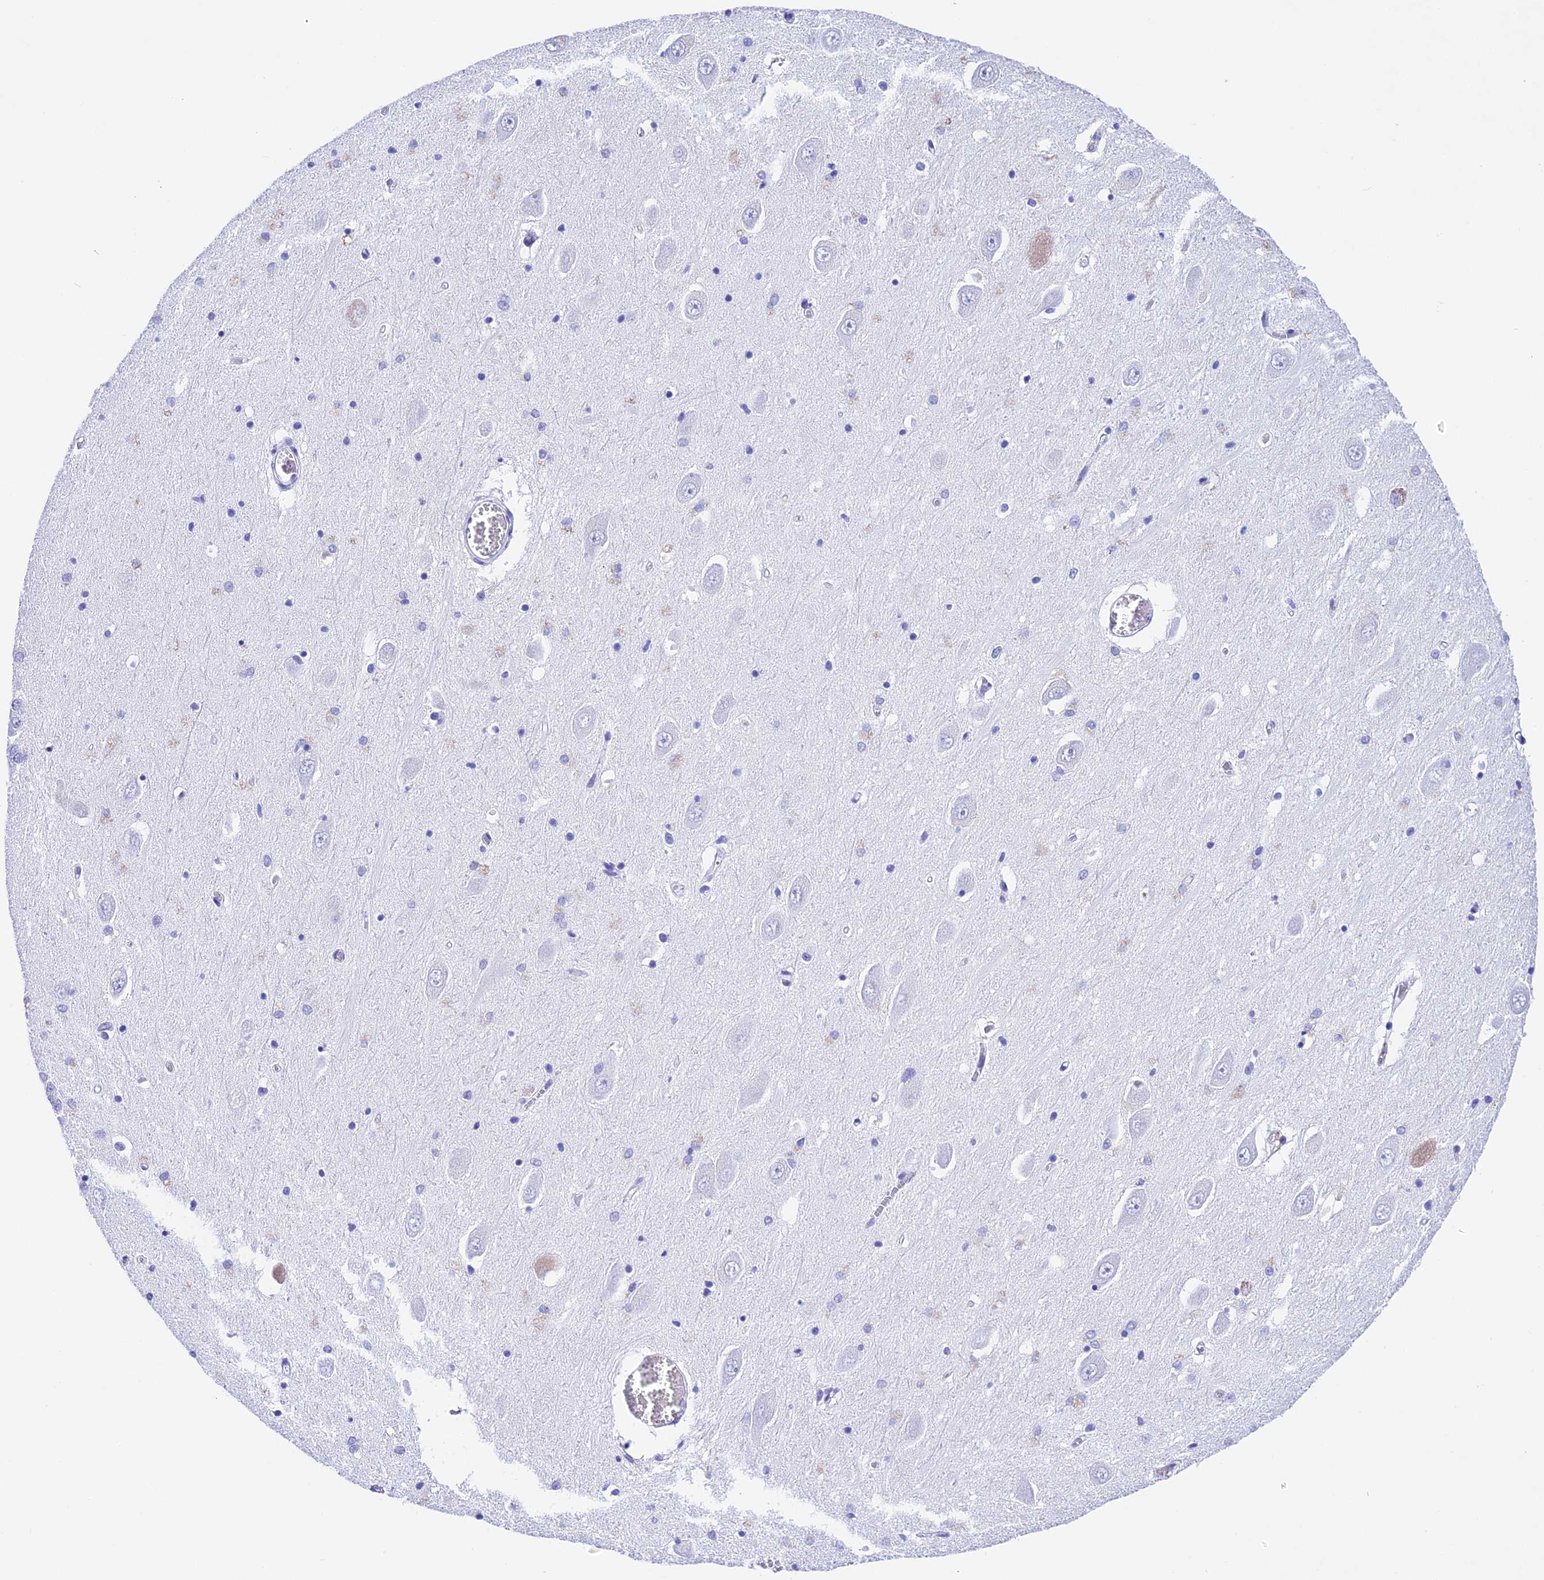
{"staining": {"intensity": "negative", "quantity": "none", "location": "none"}, "tissue": "hippocampus", "cell_type": "Glial cells", "image_type": "normal", "snomed": [{"axis": "morphology", "description": "Normal tissue, NOS"}, {"axis": "topography", "description": "Hippocampus"}], "caption": "Histopathology image shows no protein expression in glial cells of normal hippocampus. Nuclei are stained in blue.", "gene": "PSG11", "patient": {"sex": "male", "age": 70}}